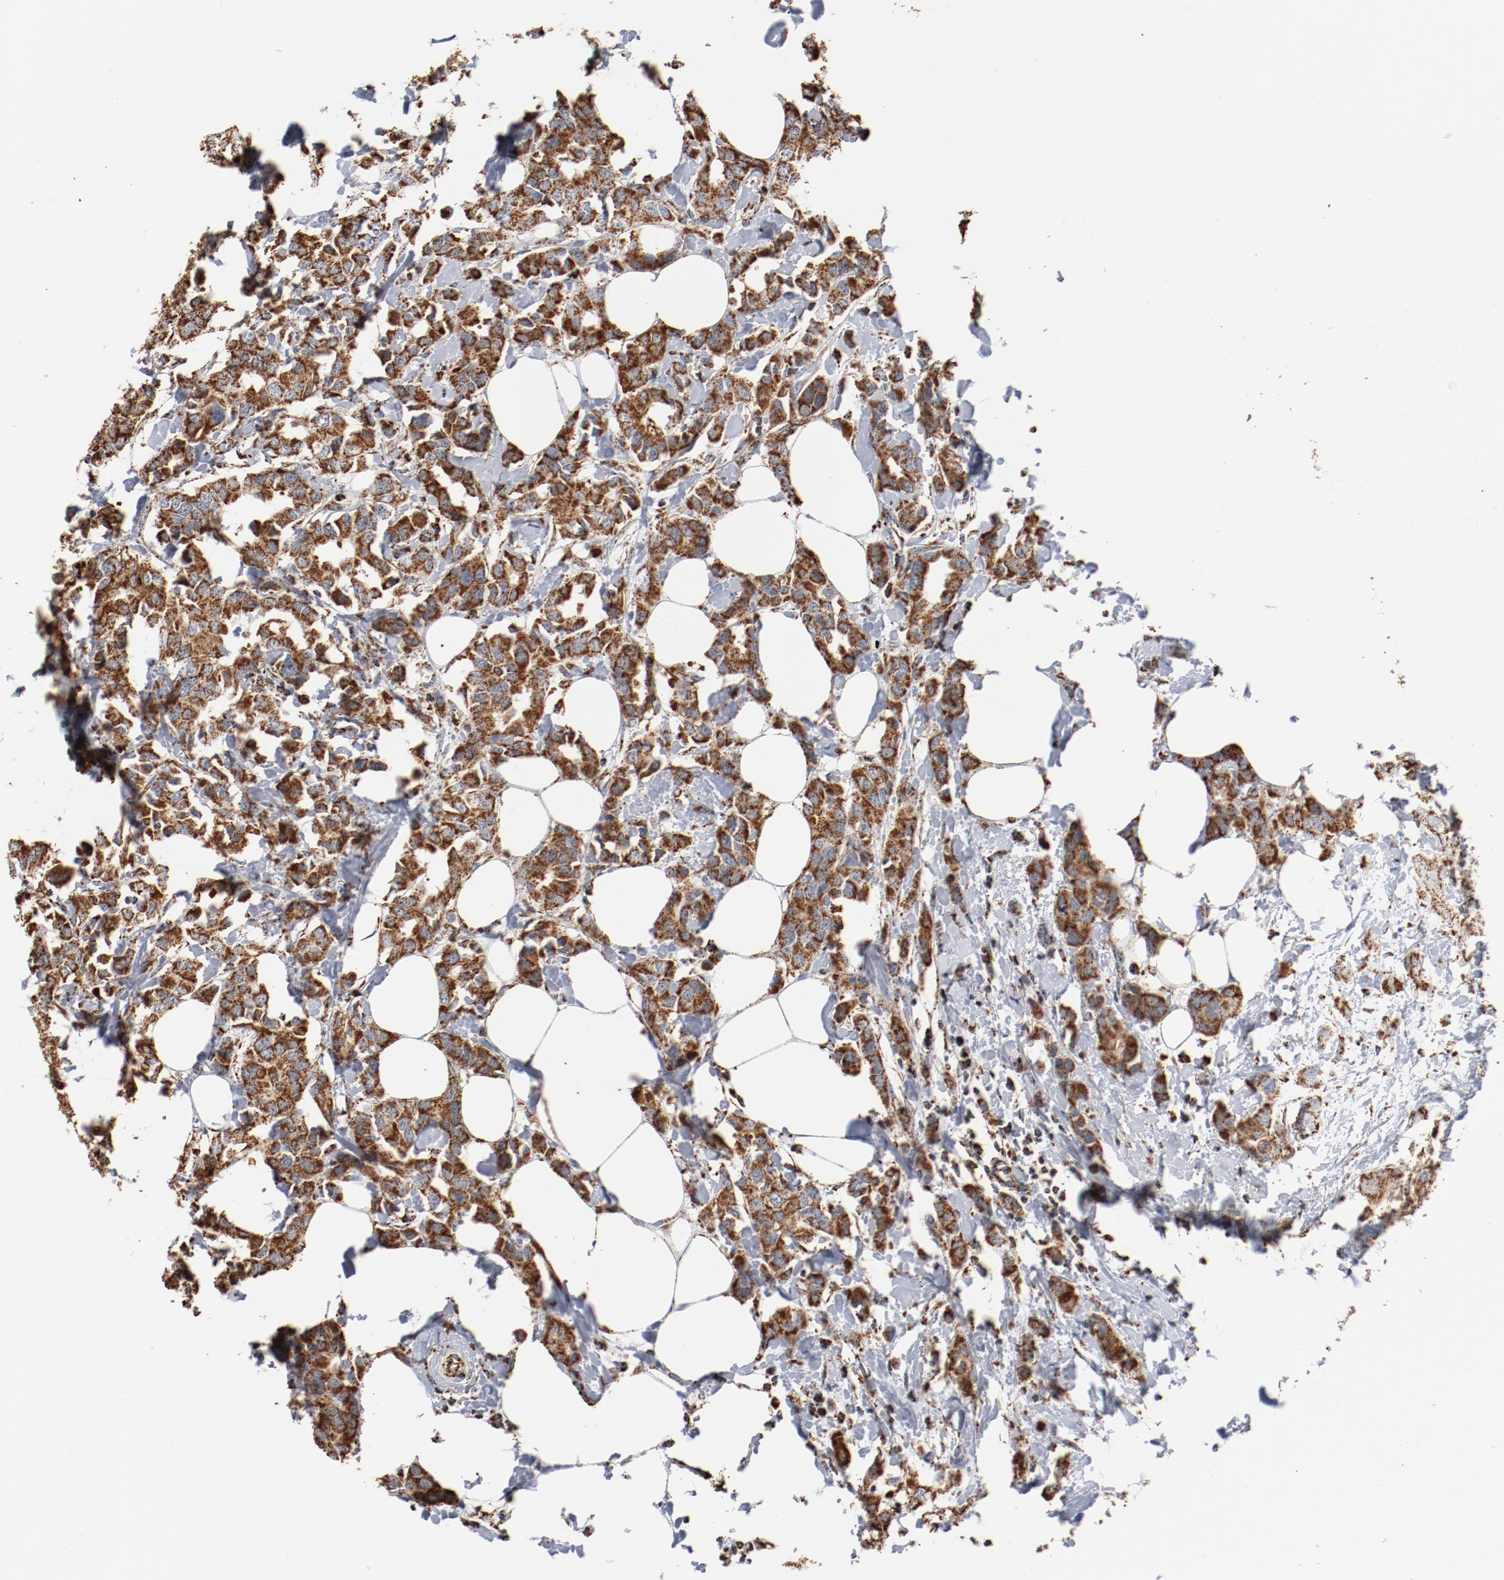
{"staining": {"intensity": "strong", "quantity": ">75%", "location": "cytoplasmic/membranous"}, "tissue": "breast cancer", "cell_type": "Tumor cells", "image_type": "cancer", "snomed": [{"axis": "morphology", "description": "Normal tissue, NOS"}, {"axis": "morphology", "description": "Duct carcinoma"}, {"axis": "topography", "description": "Breast"}], "caption": "Immunohistochemical staining of breast intraductal carcinoma exhibits high levels of strong cytoplasmic/membranous positivity in about >75% of tumor cells.", "gene": "NDUFS4", "patient": {"sex": "female", "age": 50}}